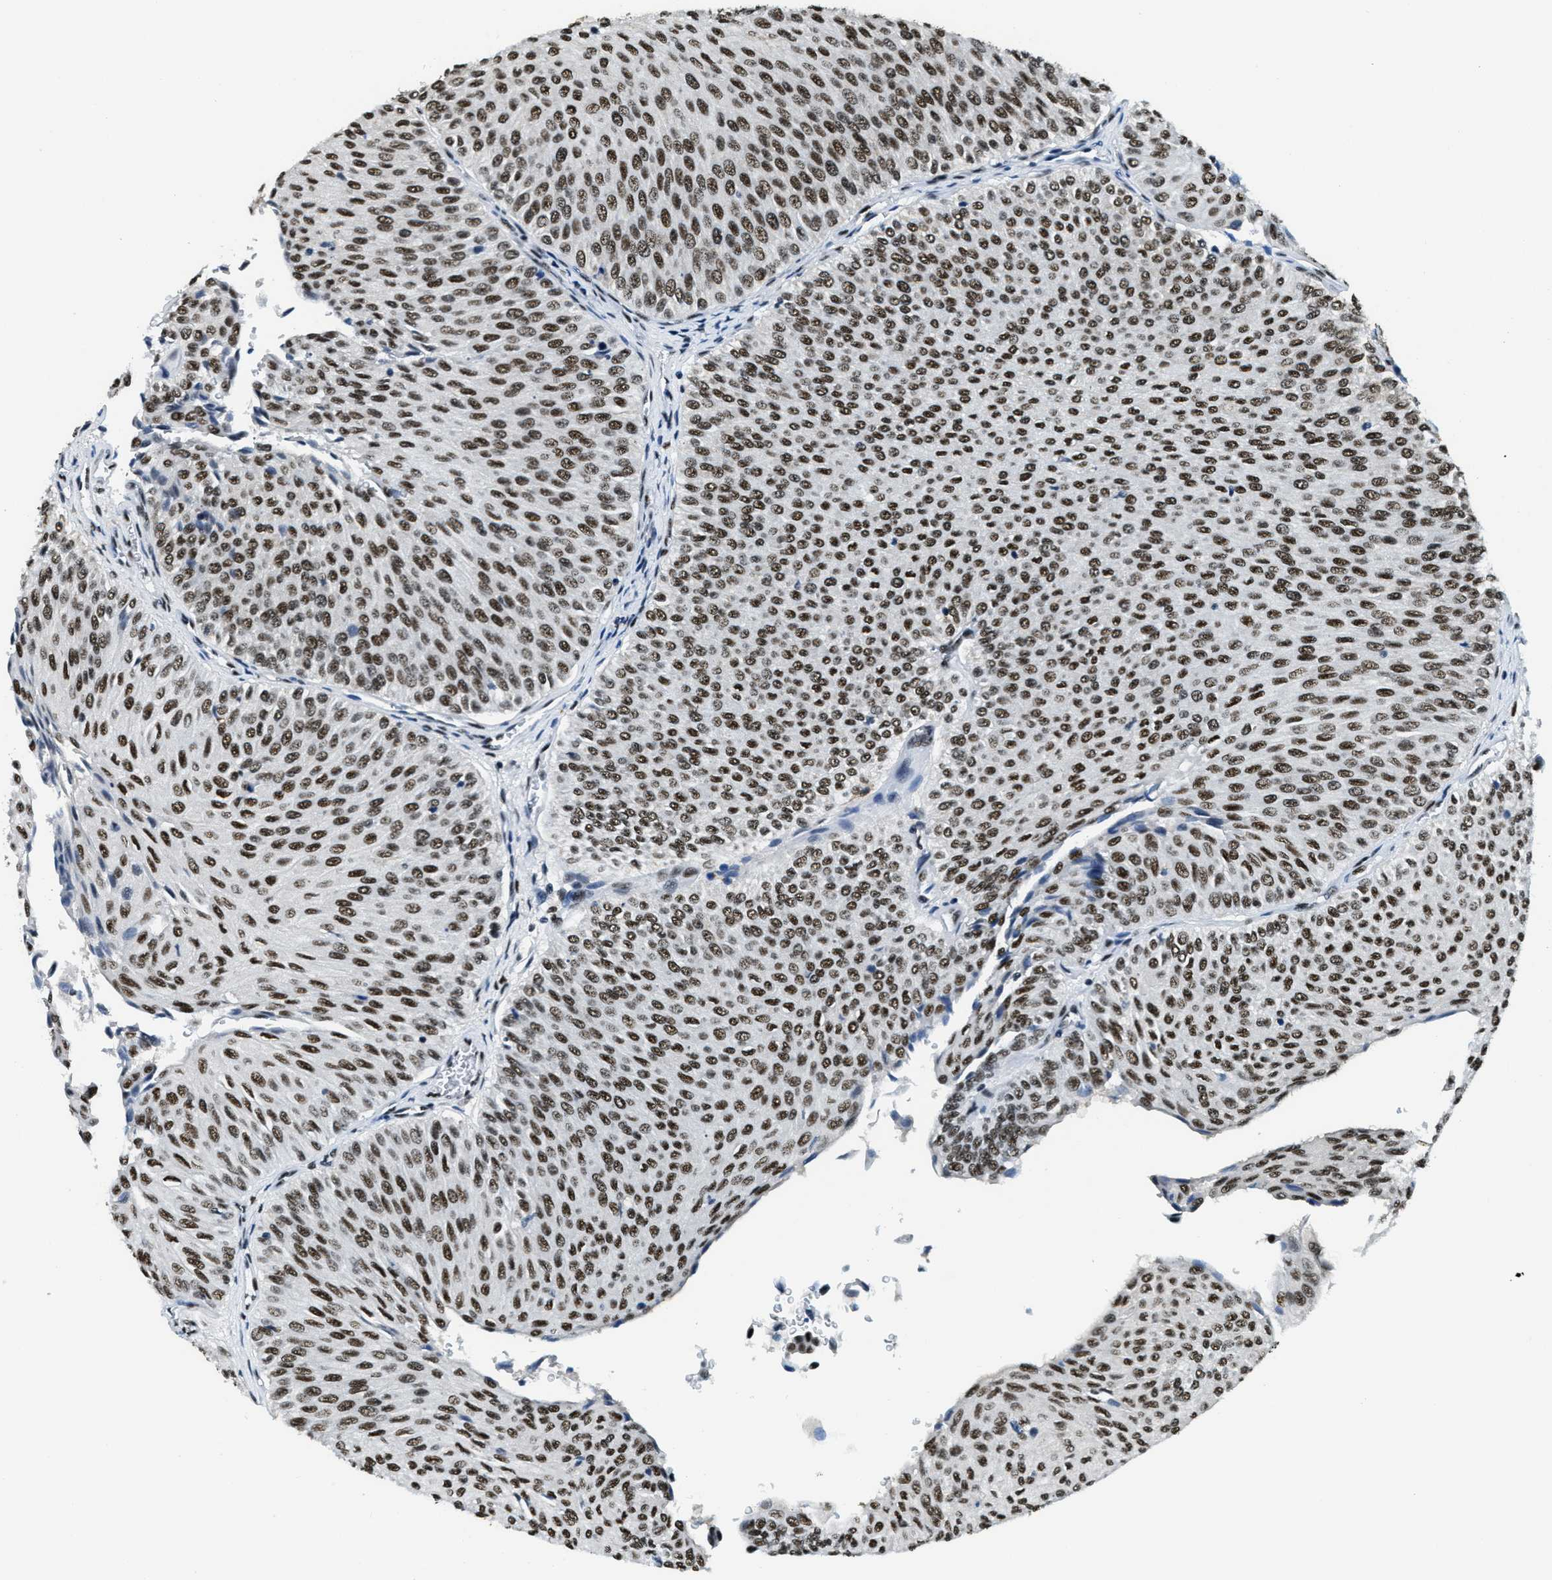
{"staining": {"intensity": "strong", "quantity": ">75%", "location": "nuclear"}, "tissue": "urothelial cancer", "cell_type": "Tumor cells", "image_type": "cancer", "snomed": [{"axis": "morphology", "description": "Urothelial carcinoma, Low grade"}, {"axis": "topography", "description": "Urinary bladder"}], "caption": "A micrograph of human urothelial carcinoma (low-grade) stained for a protein demonstrates strong nuclear brown staining in tumor cells. Nuclei are stained in blue.", "gene": "SSB", "patient": {"sex": "male", "age": 78}}